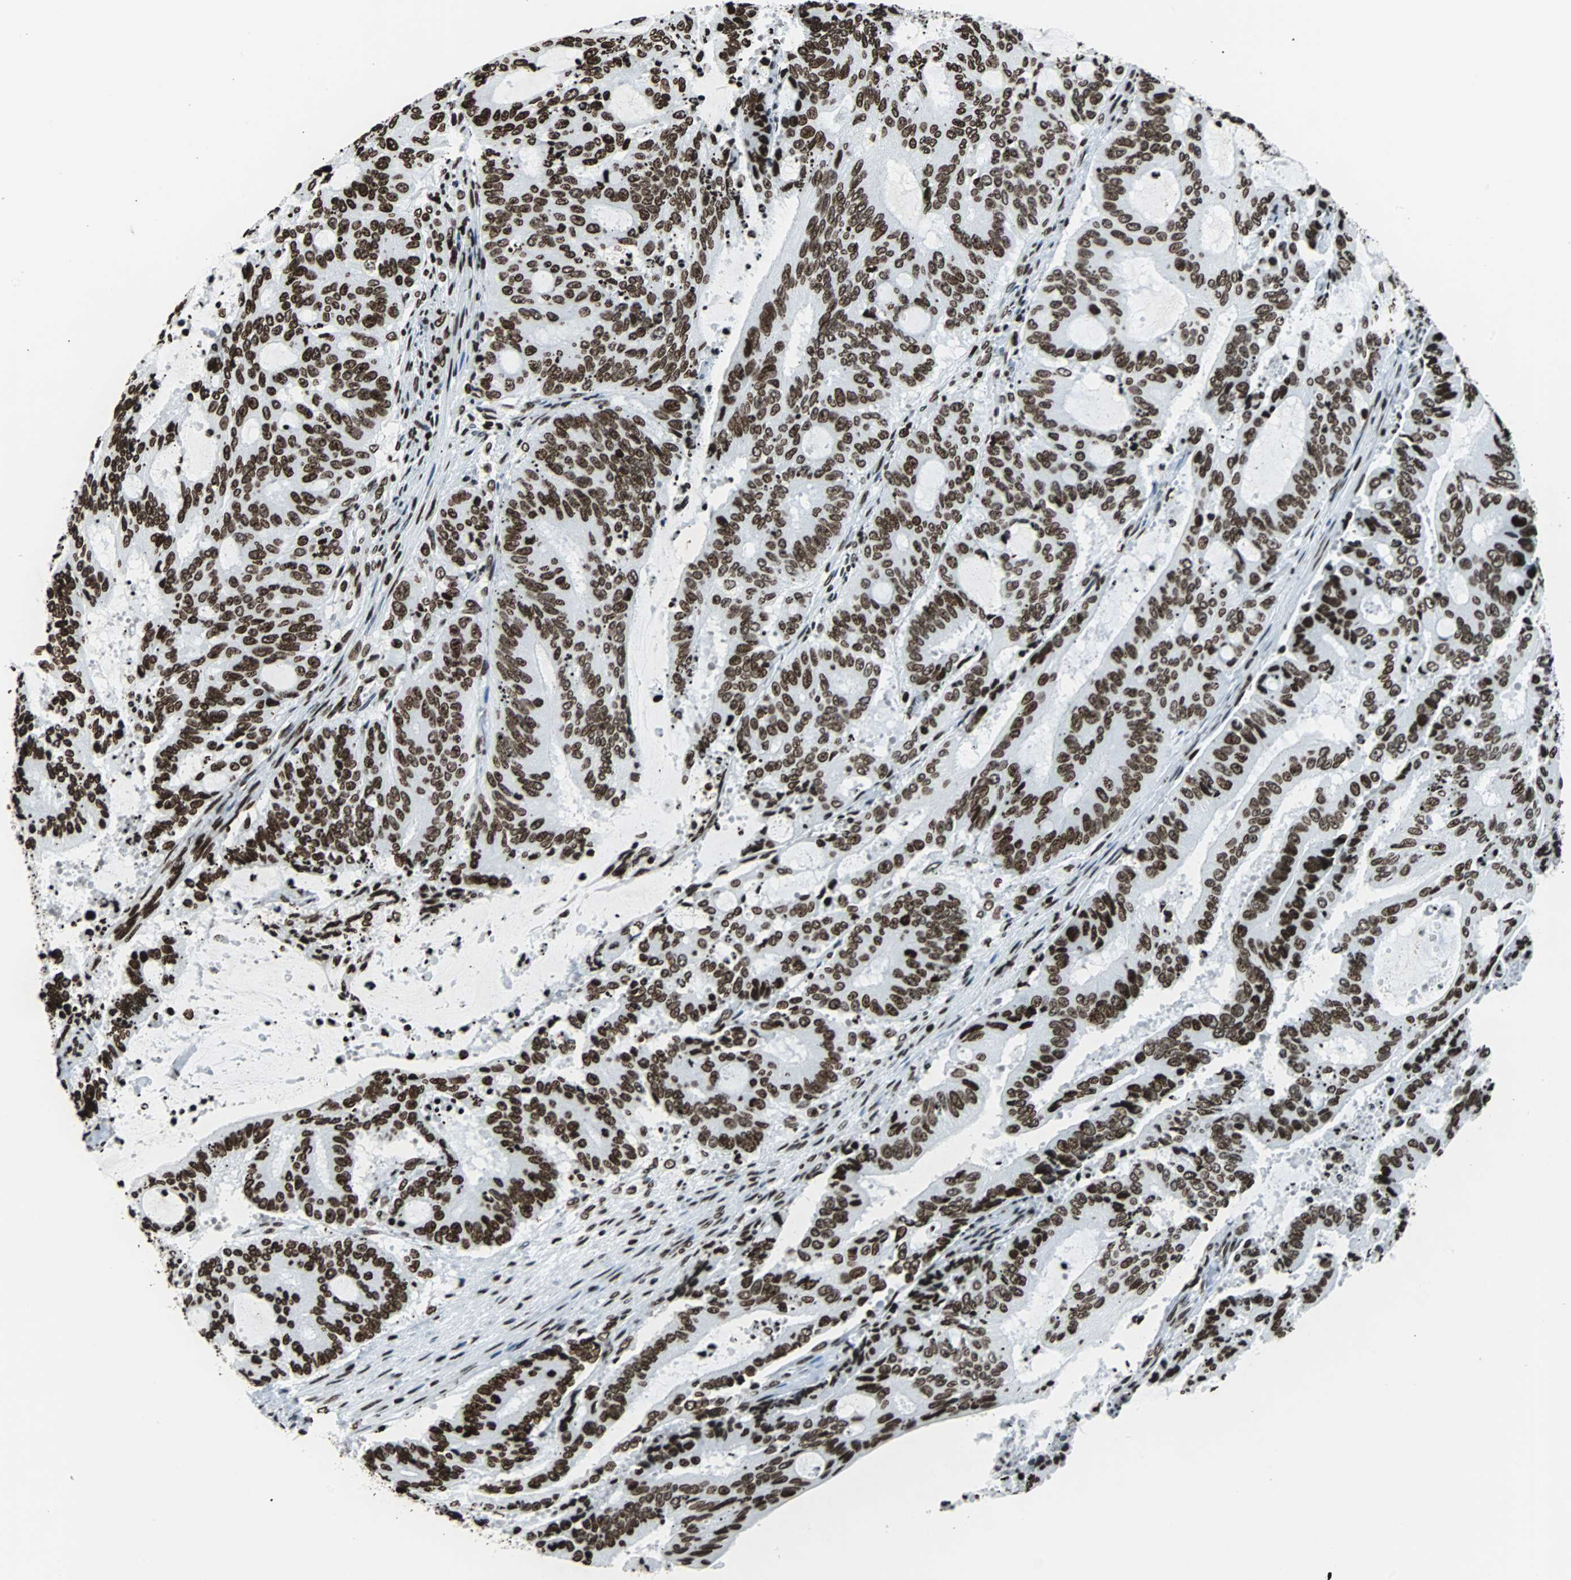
{"staining": {"intensity": "strong", "quantity": ">75%", "location": "nuclear"}, "tissue": "liver cancer", "cell_type": "Tumor cells", "image_type": "cancer", "snomed": [{"axis": "morphology", "description": "Cholangiocarcinoma"}, {"axis": "topography", "description": "Liver"}], "caption": "IHC of human liver cancer reveals high levels of strong nuclear positivity in about >75% of tumor cells.", "gene": "H2BC18", "patient": {"sex": "female", "age": 73}}